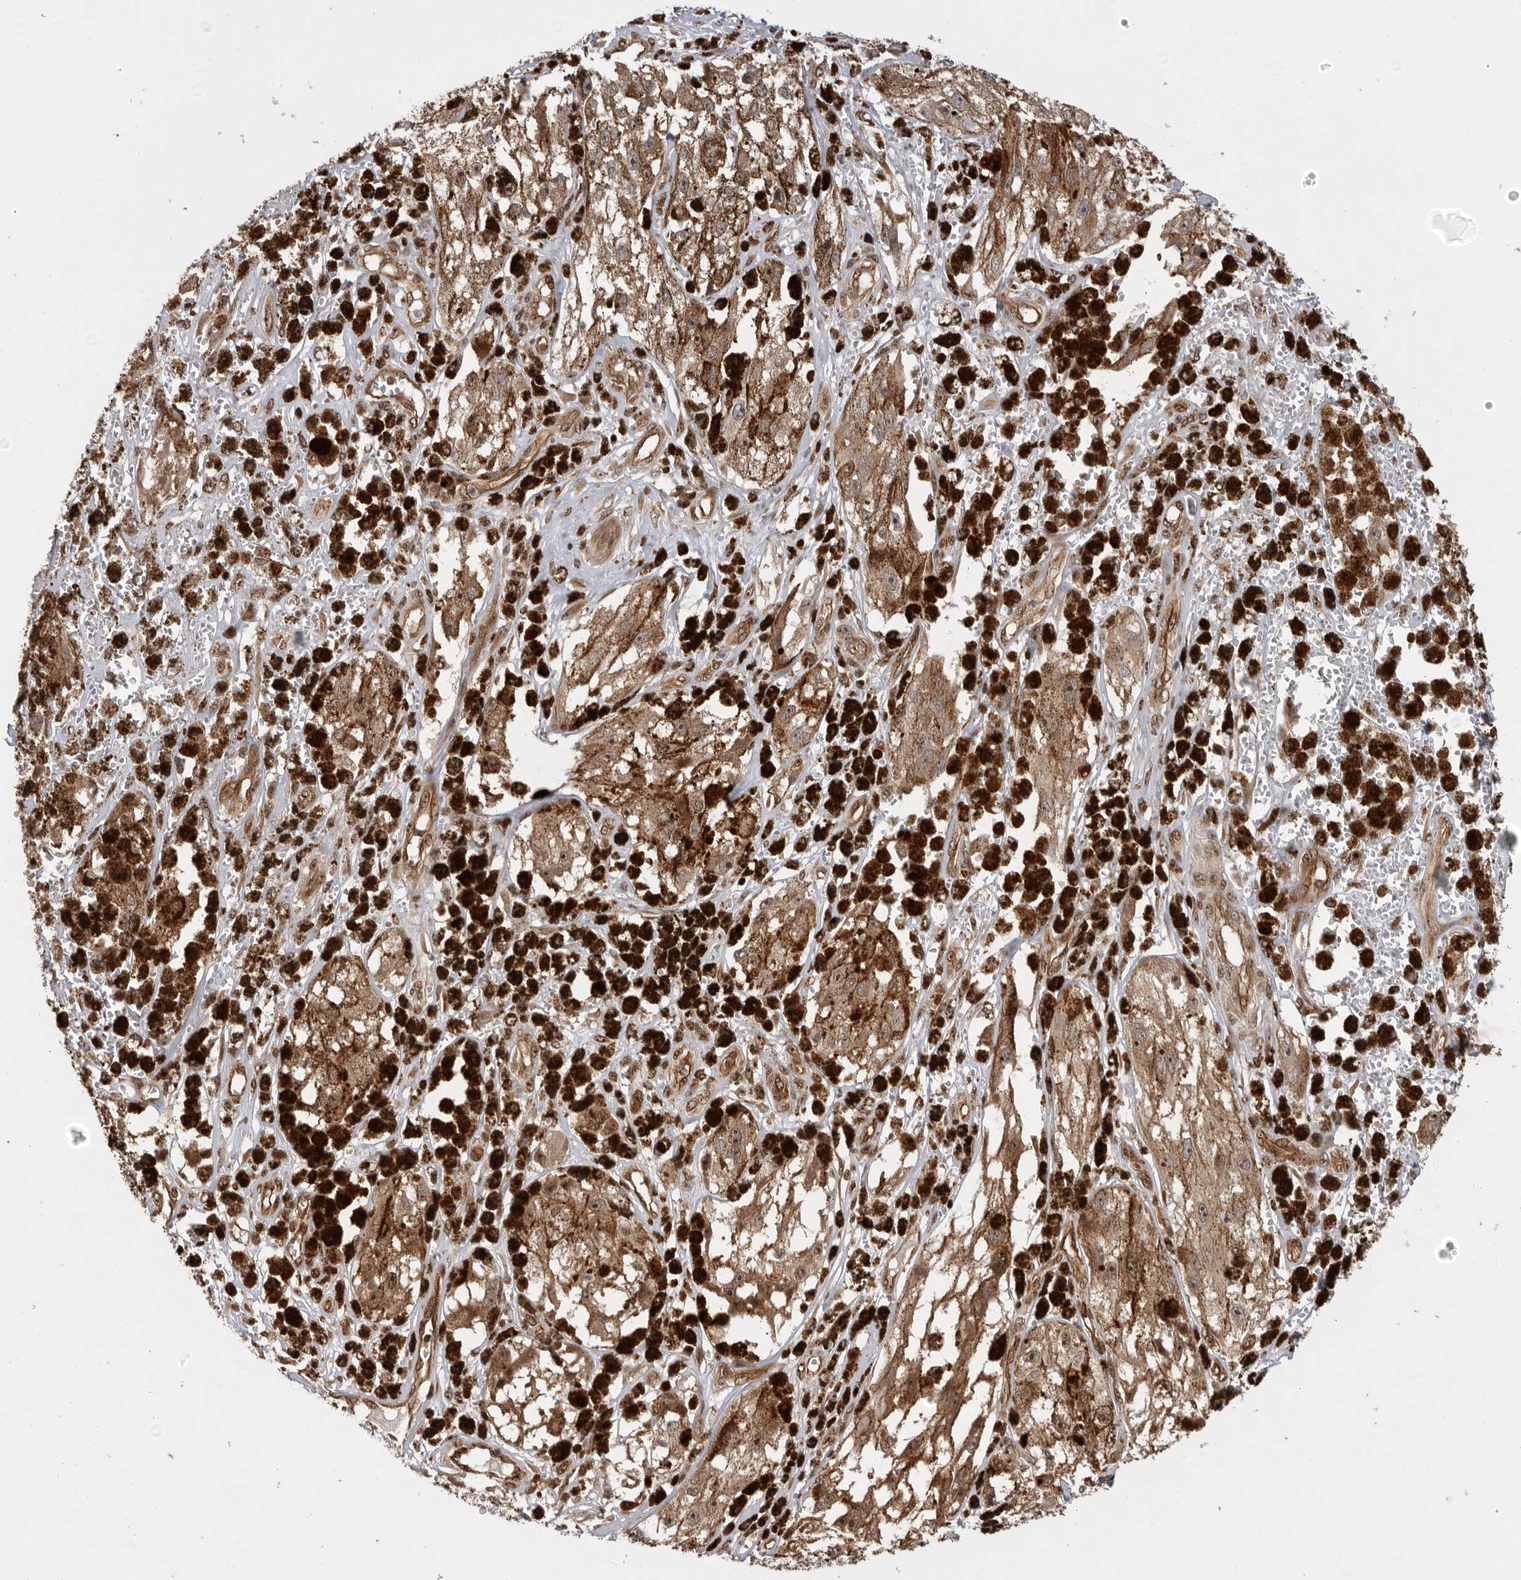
{"staining": {"intensity": "weak", "quantity": ">75%", "location": "cytoplasmic/membranous,nuclear"}, "tissue": "melanoma", "cell_type": "Tumor cells", "image_type": "cancer", "snomed": [{"axis": "morphology", "description": "Malignant melanoma, NOS"}, {"axis": "topography", "description": "Skin"}], "caption": "DAB (3,3'-diaminobenzidine) immunohistochemical staining of malignant melanoma shows weak cytoplasmic/membranous and nuclear protein expression in about >75% of tumor cells.", "gene": "DHDDS", "patient": {"sex": "male", "age": 88}}